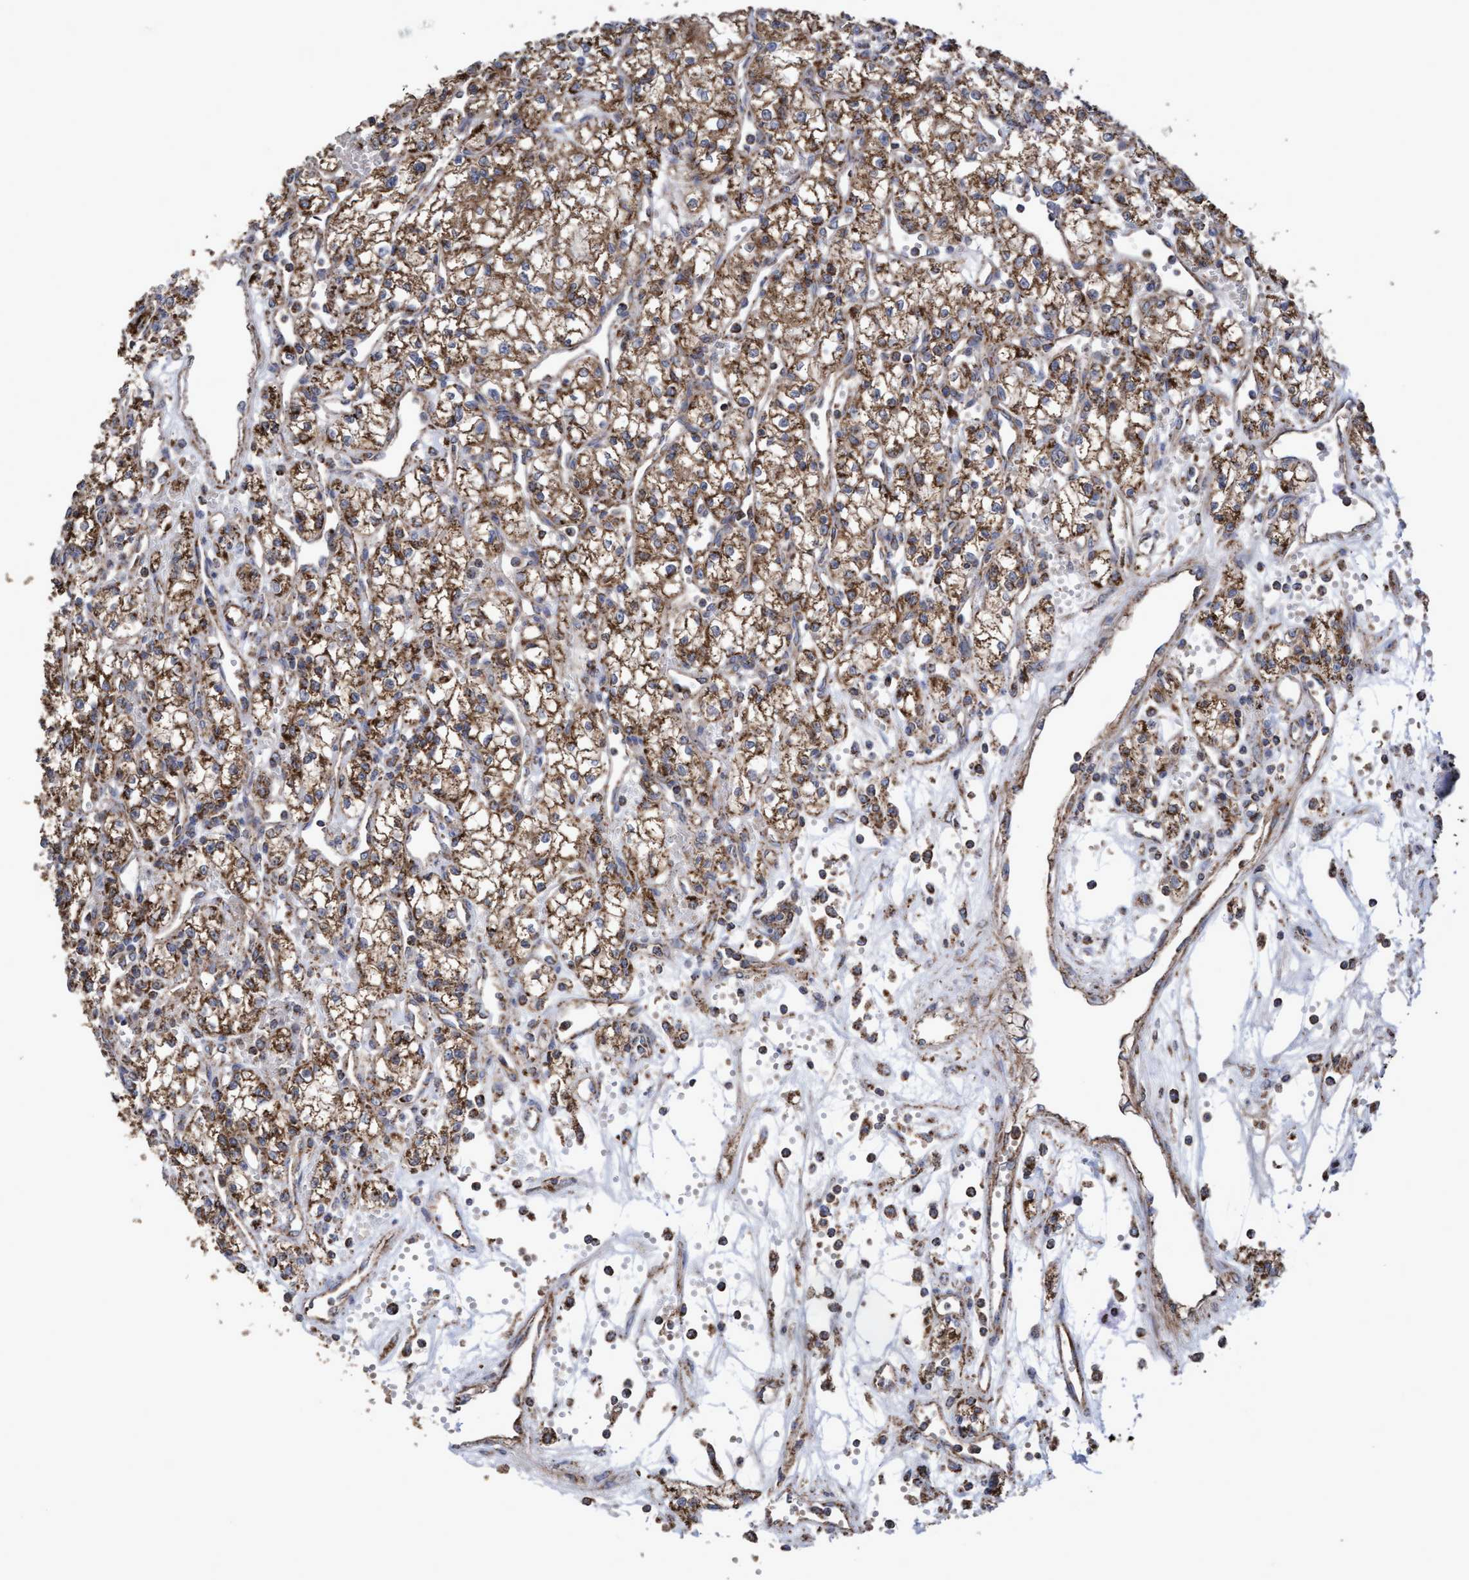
{"staining": {"intensity": "moderate", "quantity": ">75%", "location": "cytoplasmic/membranous"}, "tissue": "renal cancer", "cell_type": "Tumor cells", "image_type": "cancer", "snomed": [{"axis": "morphology", "description": "Adenocarcinoma, NOS"}, {"axis": "topography", "description": "Kidney"}], "caption": "A brown stain highlights moderate cytoplasmic/membranous expression of a protein in renal cancer (adenocarcinoma) tumor cells. Nuclei are stained in blue.", "gene": "COBL", "patient": {"sex": "male", "age": 59}}